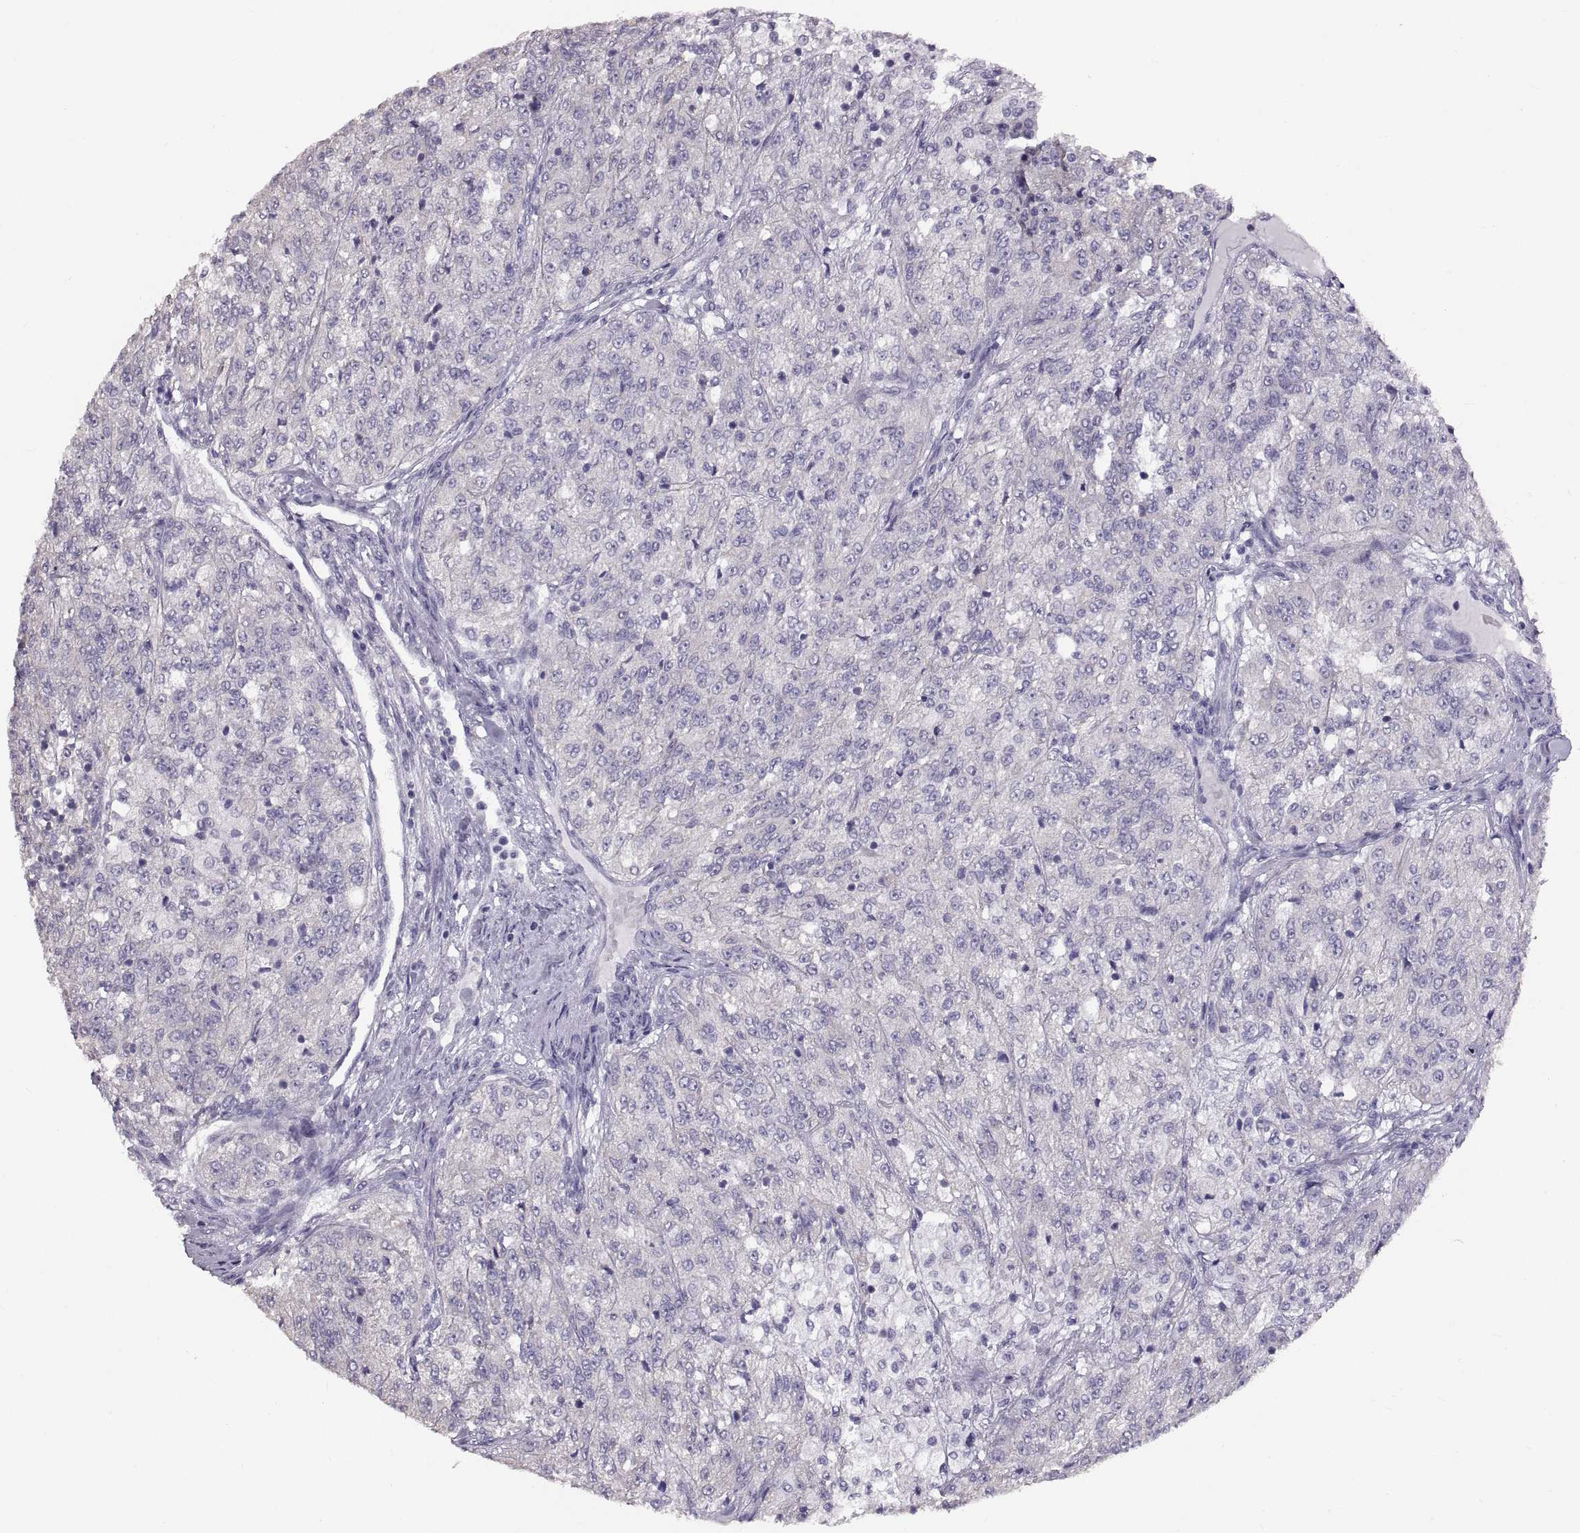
{"staining": {"intensity": "negative", "quantity": "none", "location": "none"}, "tissue": "renal cancer", "cell_type": "Tumor cells", "image_type": "cancer", "snomed": [{"axis": "morphology", "description": "Adenocarcinoma, NOS"}, {"axis": "topography", "description": "Kidney"}], "caption": "This is a image of immunohistochemistry staining of renal cancer (adenocarcinoma), which shows no staining in tumor cells.", "gene": "WBP2NL", "patient": {"sex": "female", "age": 63}}